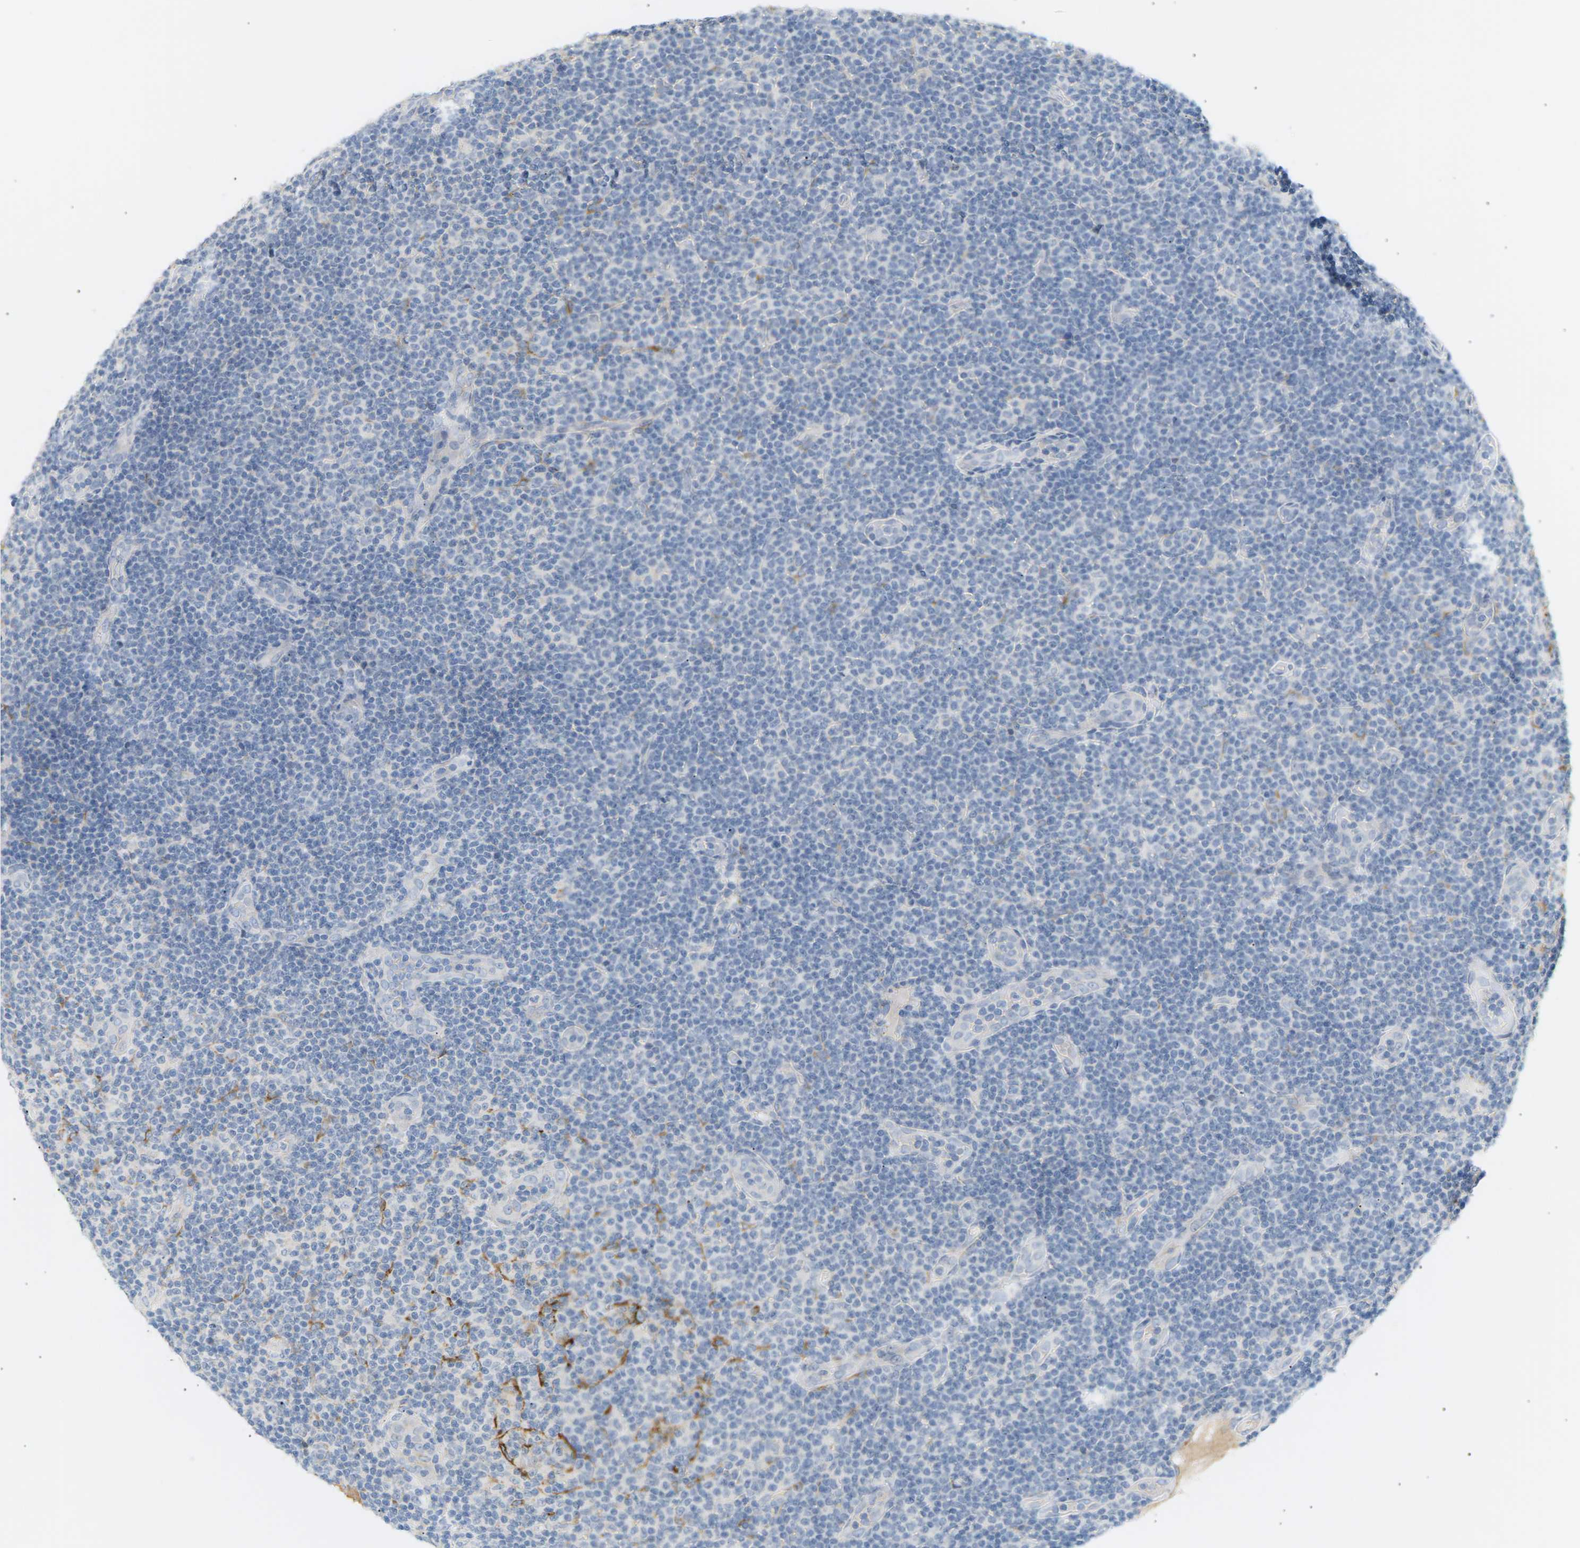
{"staining": {"intensity": "negative", "quantity": "none", "location": "none"}, "tissue": "lymphoma", "cell_type": "Tumor cells", "image_type": "cancer", "snomed": [{"axis": "morphology", "description": "Malignant lymphoma, non-Hodgkin's type, Low grade"}, {"axis": "topography", "description": "Lymph node"}], "caption": "High magnification brightfield microscopy of low-grade malignant lymphoma, non-Hodgkin's type stained with DAB (3,3'-diaminobenzidine) (brown) and counterstained with hematoxylin (blue): tumor cells show no significant expression. (Immunohistochemistry, brightfield microscopy, high magnification).", "gene": "CLU", "patient": {"sex": "male", "age": 83}}